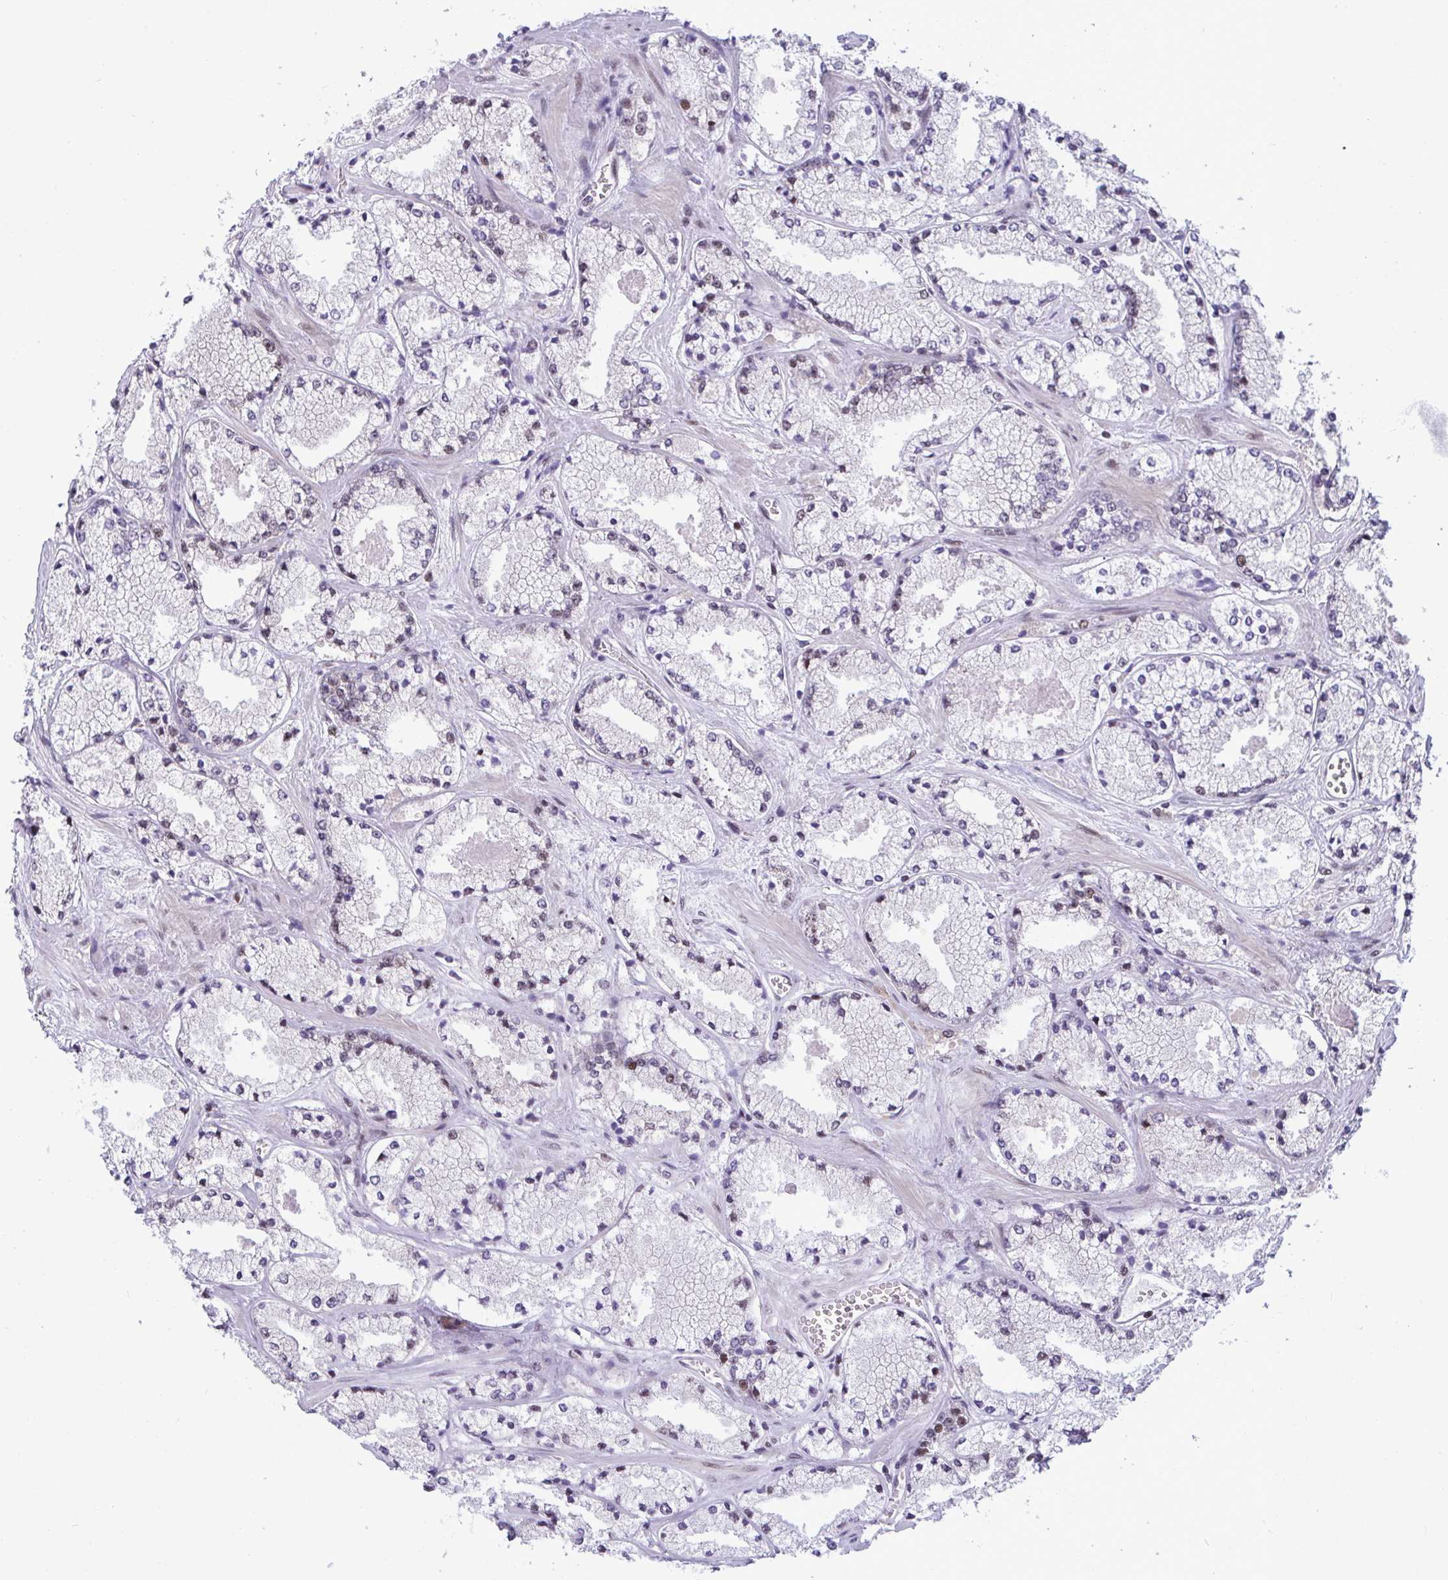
{"staining": {"intensity": "moderate", "quantity": "<25%", "location": "nuclear"}, "tissue": "prostate cancer", "cell_type": "Tumor cells", "image_type": "cancer", "snomed": [{"axis": "morphology", "description": "Adenocarcinoma, High grade"}, {"axis": "topography", "description": "Prostate"}], "caption": "Immunohistochemical staining of human adenocarcinoma (high-grade) (prostate) reveals moderate nuclear protein staining in about <25% of tumor cells.", "gene": "WBP11", "patient": {"sex": "male", "age": 63}}